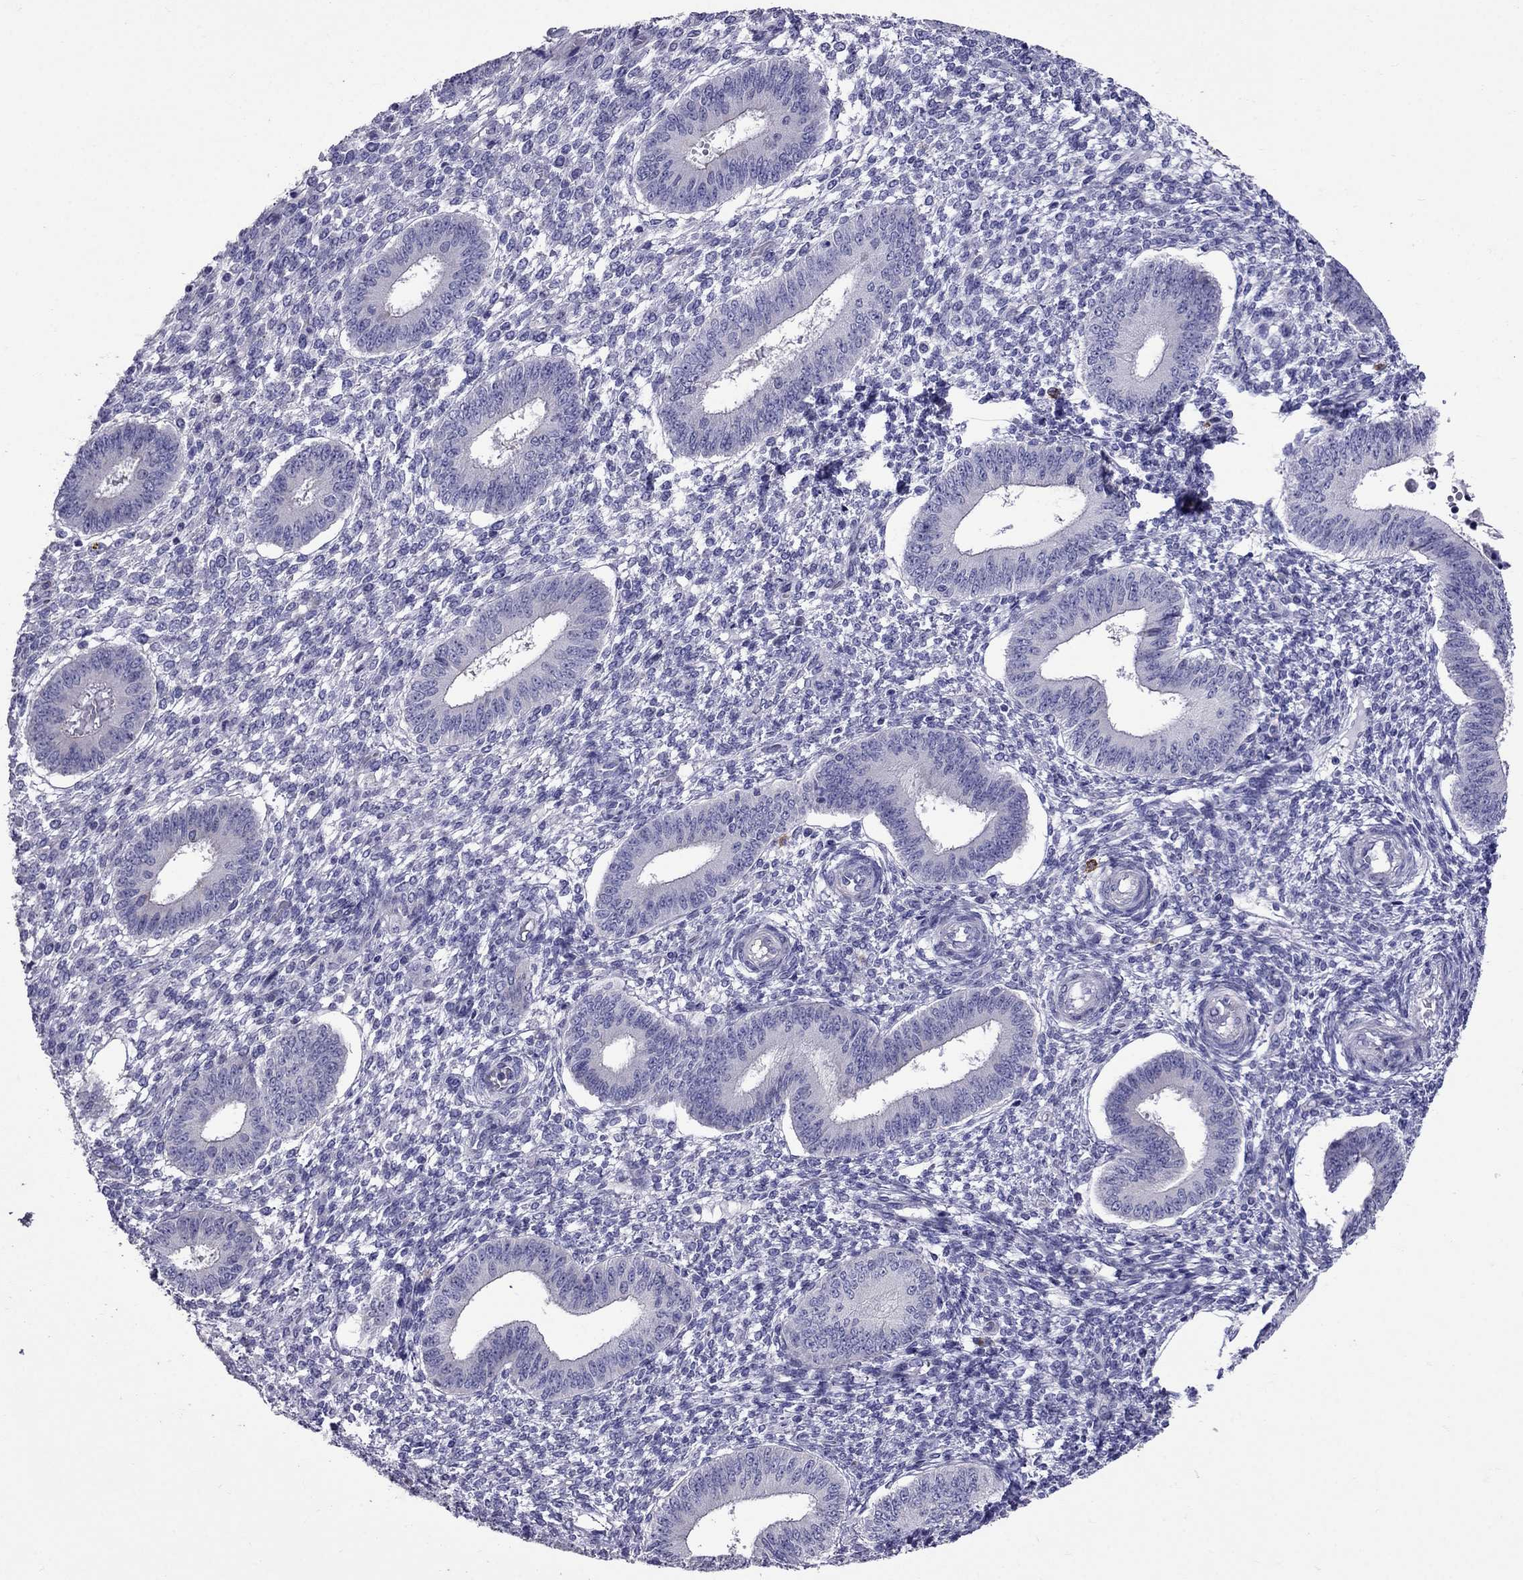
{"staining": {"intensity": "negative", "quantity": "none", "location": "none"}, "tissue": "endometrium", "cell_type": "Cells in endometrial stroma", "image_type": "normal", "snomed": [{"axis": "morphology", "description": "Normal tissue, NOS"}, {"axis": "topography", "description": "Endometrium"}], "caption": "The photomicrograph reveals no significant expression in cells in endometrial stroma of endometrium.", "gene": "OXCT2", "patient": {"sex": "female", "age": 42}}